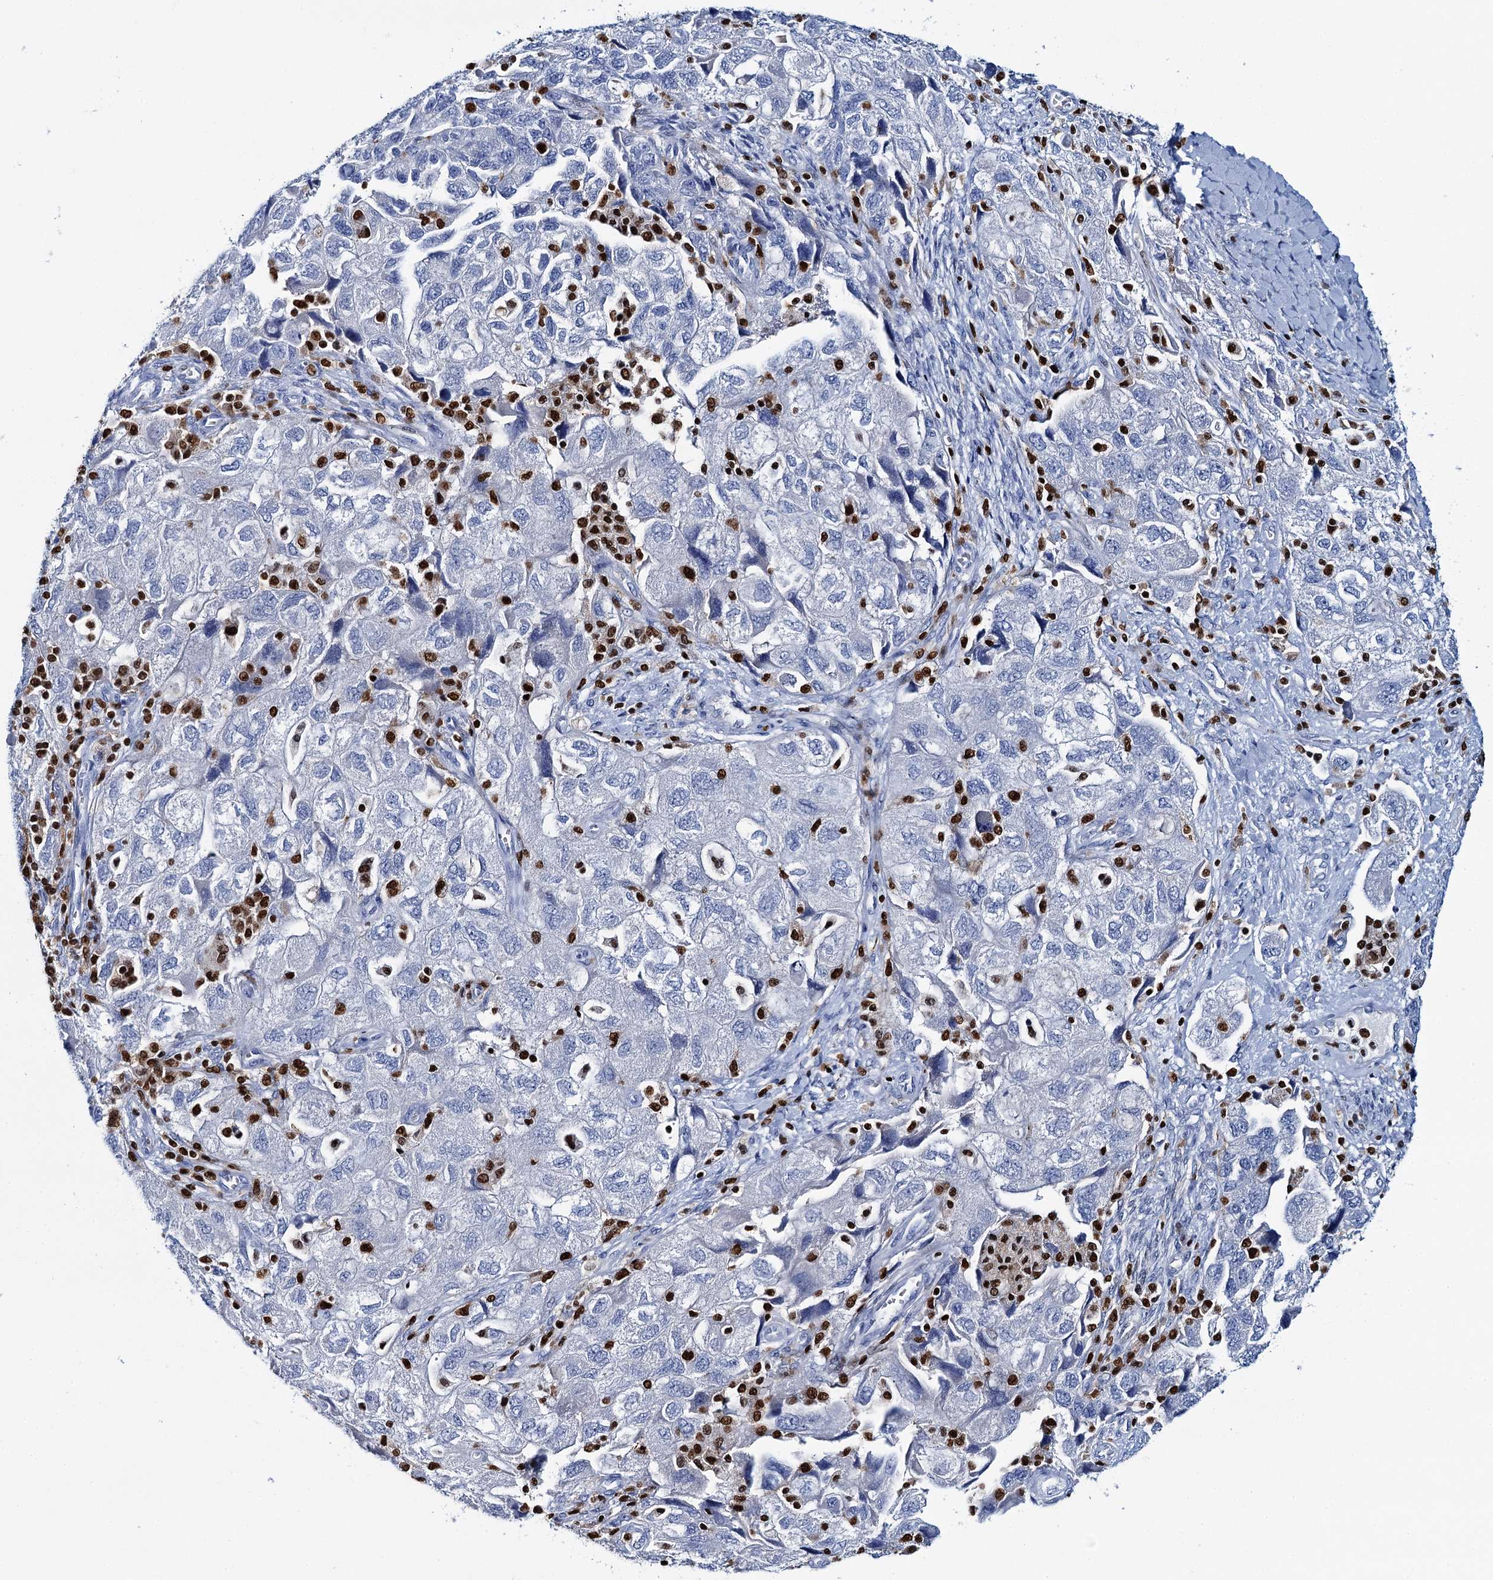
{"staining": {"intensity": "negative", "quantity": "none", "location": "none"}, "tissue": "ovarian cancer", "cell_type": "Tumor cells", "image_type": "cancer", "snomed": [{"axis": "morphology", "description": "Carcinoma, NOS"}, {"axis": "morphology", "description": "Cystadenocarcinoma, serous, NOS"}, {"axis": "topography", "description": "Ovary"}], "caption": "The histopathology image exhibits no staining of tumor cells in ovarian cancer. (Brightfield microscopy of DAB IHC at high magnification).", "gene": "CELF2", "patient": {"sex": "female", "age": 69}}